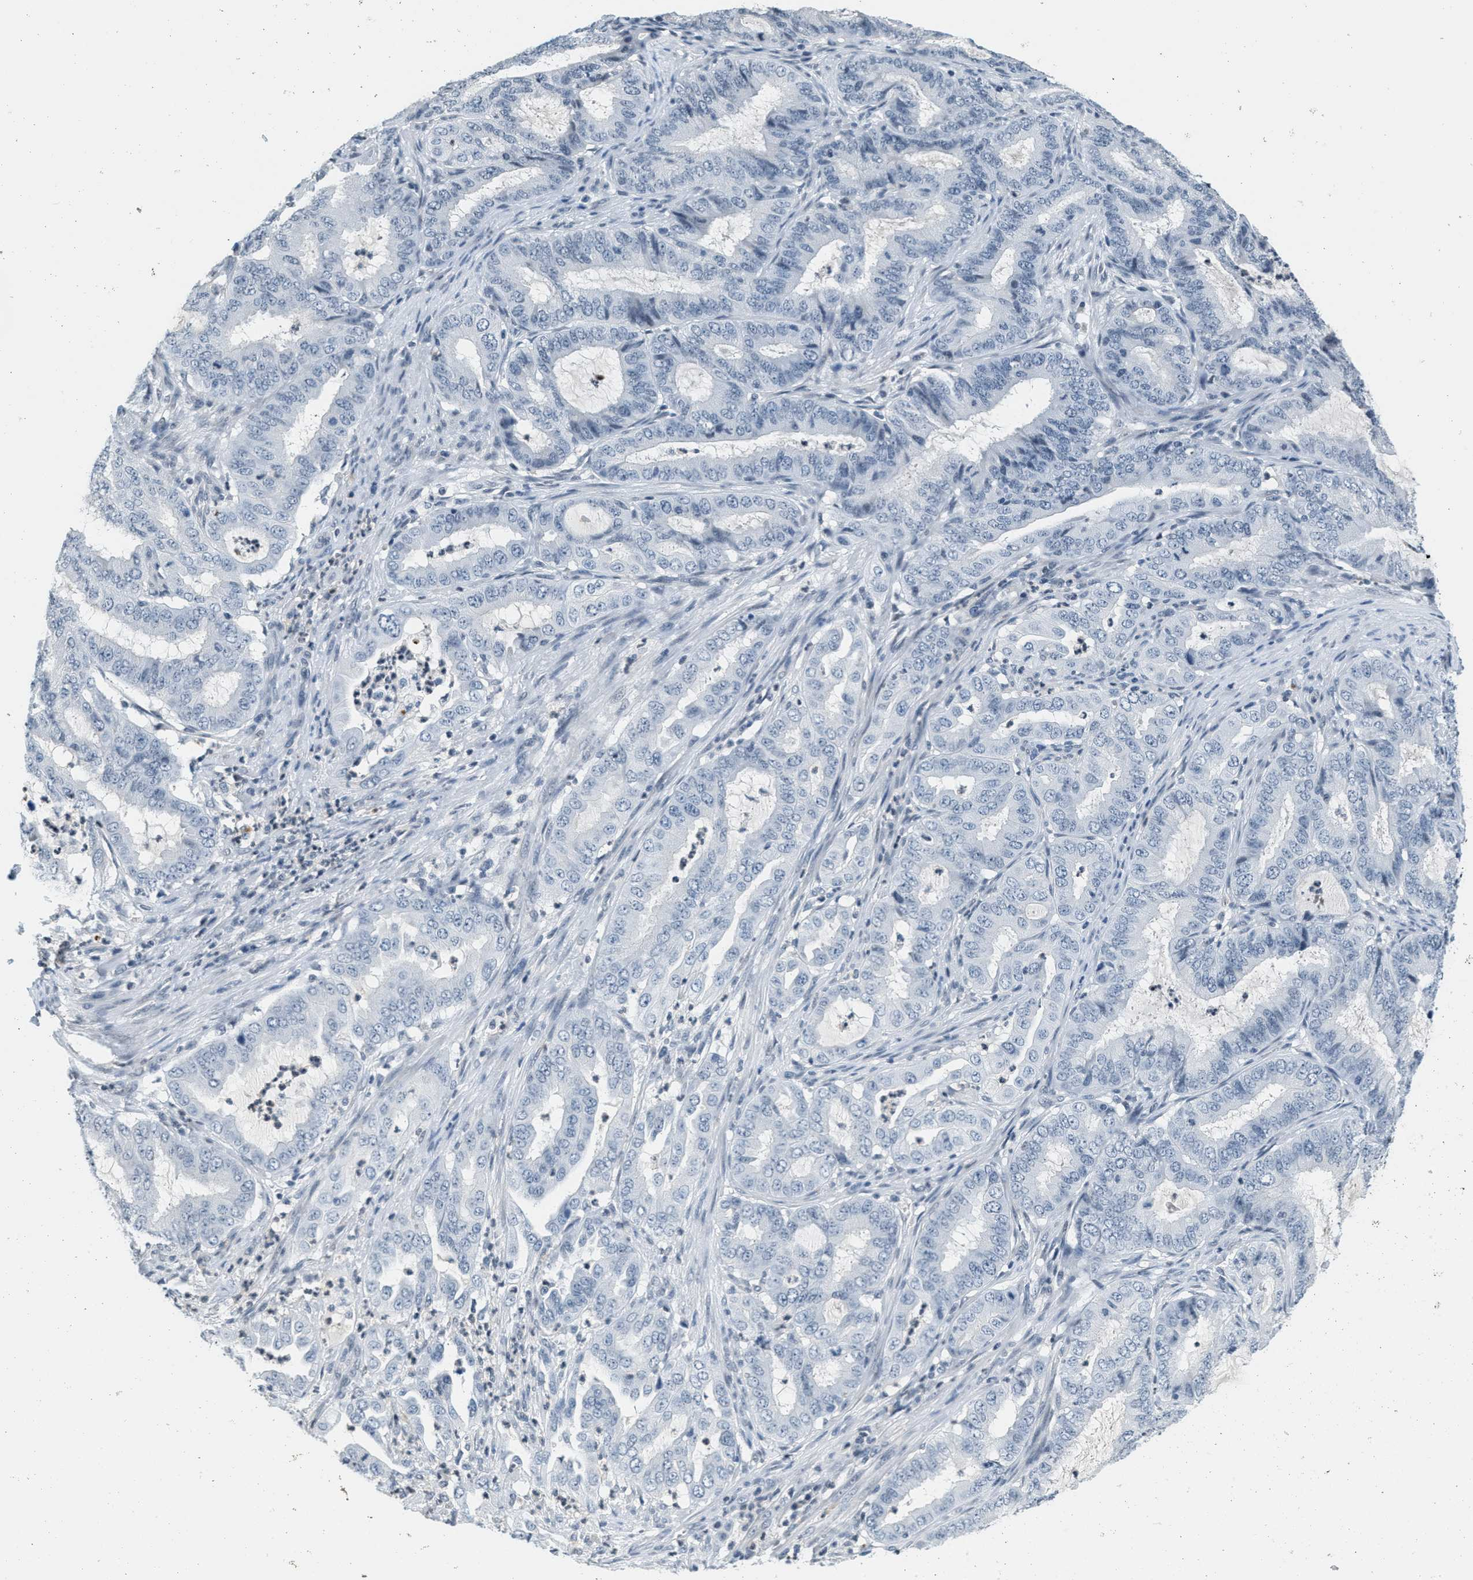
{"staining": {"intensity": "negative", "quantity": "none", "location": "none"}, "tissue": "endometrial cancer", "cell_type": "Tumor cells", "image_type": "cancer", "snomed": [{"axis": "morphology", "description": "Adenocarcinoma, NOS"}, {"axis": "topography", "description": "Endometrium"}], "caption": "IHC photomicrograph of adenocarcinoma (endometrial) stained for a protein (brown), which displays no staining in tumor cells.", "gene": "CA4", "patient": {"sex": "female", "age": 70}}